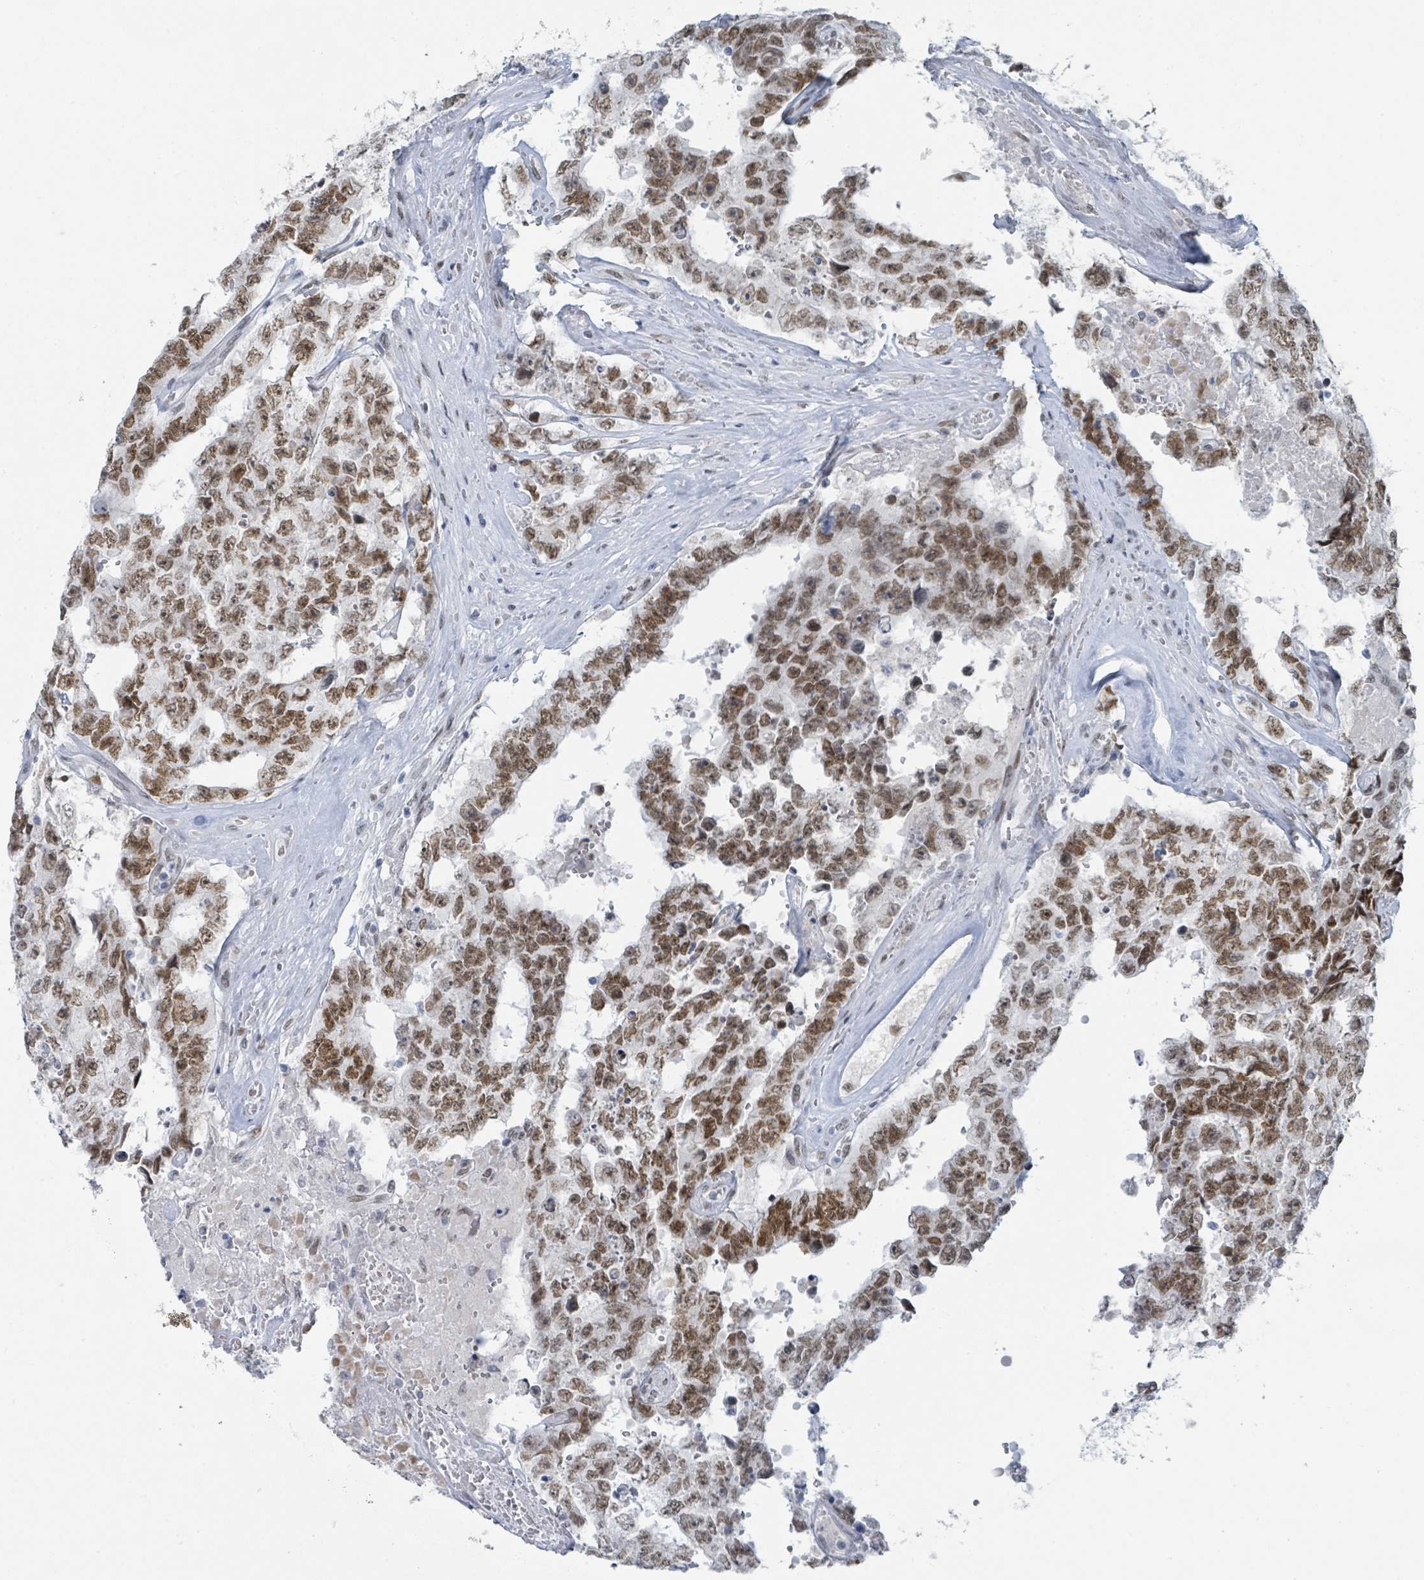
{"staining": {"intensity": "moderate", "quantity": ">75%", "location": "nuclear"}, "tissue": "testis cancer", "cell_type": "Tumor cells", "image_type": "cancer", "snomed": [{"axis": "morphology", "description": "Normal tissue, NOS"}, {"axis": "morphology", "description": "Carcinoma, Embryonal, NOS"}, {"axis": "topography", "description": "Testis"}, {"axis": "topography", "description": "Epididymis"}], "caption": "Tumor cells demonstrate moderate nuclear expression in approximately >75% of cells in testis cancer (embryonal carcinoma). Immunohistochemistry (ihc) stains the protein in brown and the nuclei are stained blue.", "gene": "EHMT2", "patient": {"sex": "male", "age": 25}}